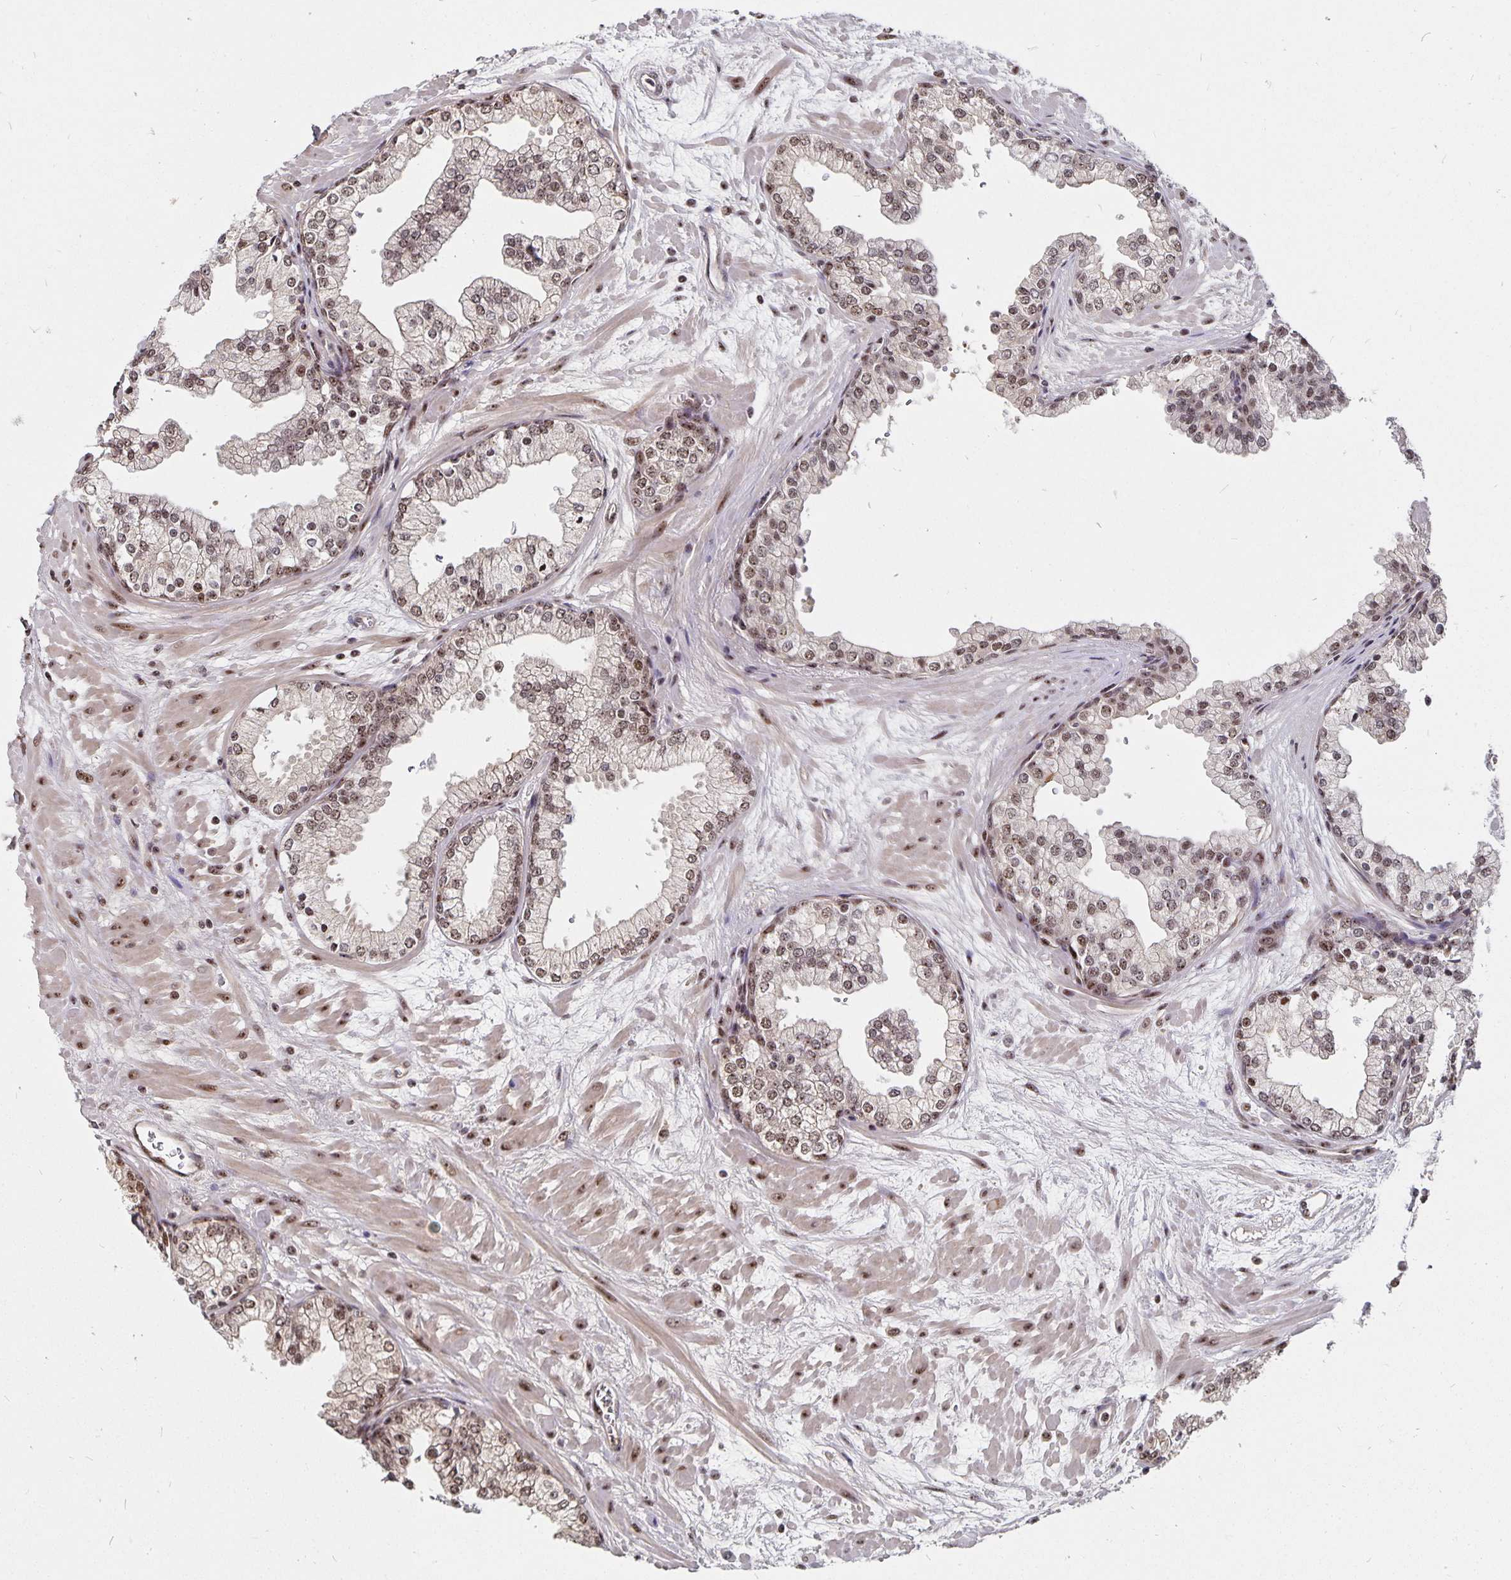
{"staining": {"intensity": "moderate", "quantity": ">75%", "location": "nuclear"}, "tissue": "prostate", "cell_type": "Glandular cells", "image_type": "normal", "snomed": [{"axis": "morphology", "description": "Normal tissue, NOS"}, {"axis": "topography", "description": "Prostate"}, {"axis": "topography", "description": "Peripheral nerve tissue"}], "caption": "The photomicrograph shows a brown stain indicating the presence of a protein in the nuclear of glandular cells in prostate. (IHC, brightfield microscopy, high magnification).", "gene": "LAS1L", "patient": {"sex": "male", "age": 61}}